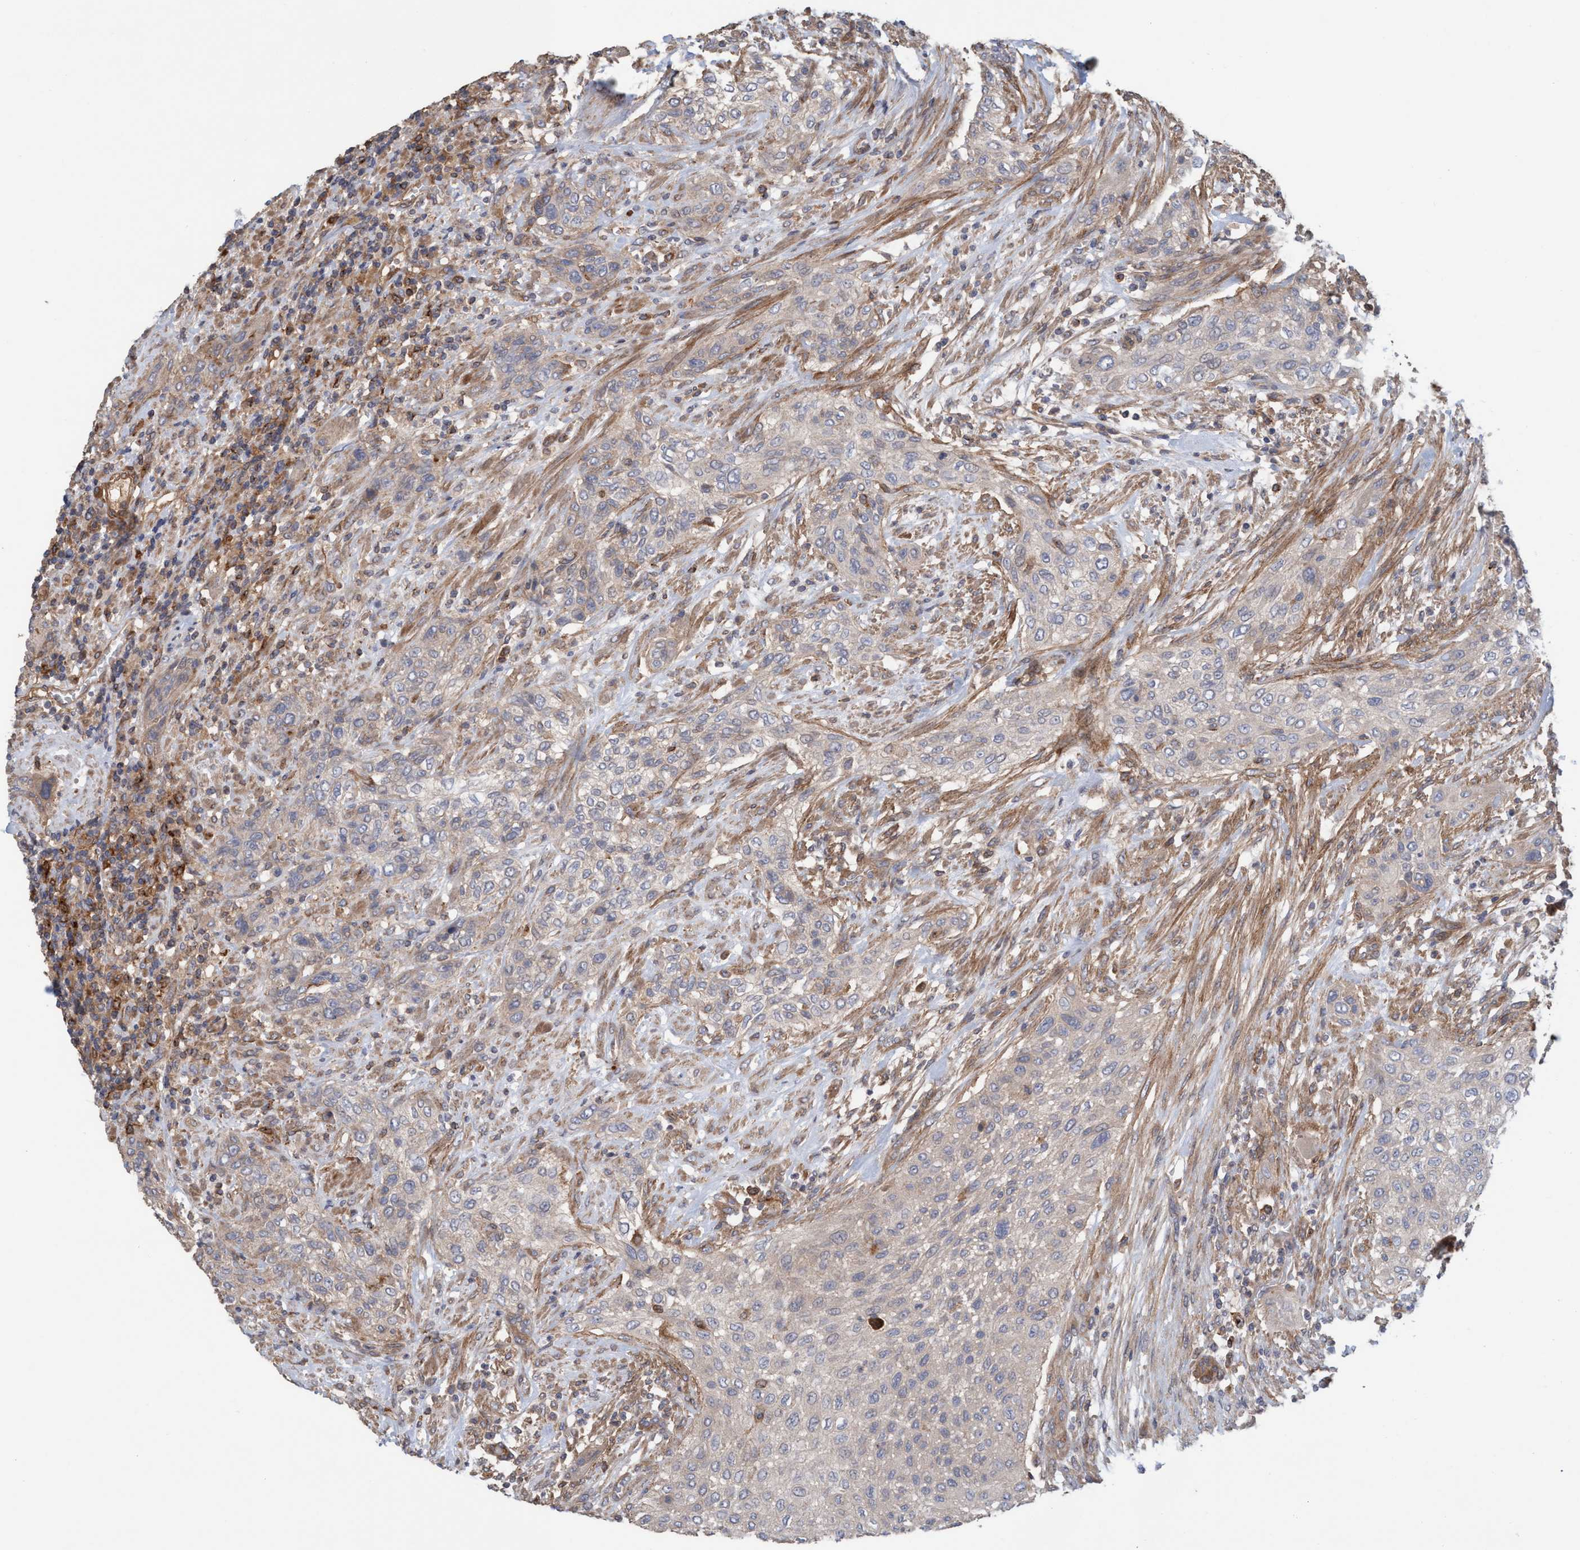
{"staining": {"intensity": "moderate", "quantity": ">75%", "location": "cytoplasmic/membranous"}, "tissue": "urothelial cancer", "cell_type": "Tumor cells", "image_type": "cancer", "snomed": [{"axis": "morphology", "description": "Urothelial carcinoma, Low grade"}, {"axis": "morphology", "description": "Urothelial carcinoma, High grade"}, {"axis": "topography", "description": "Urinary bladder"}], "caption": "Immunohistochemical staining of high-grade urothelial carcinoma displays medium levels of moderate cytoplasmic/membranous protein positivity in approximately >75% of tumor cells.", "gene": "SPECC1", "patient": {"sex": "male", "age": 35}}